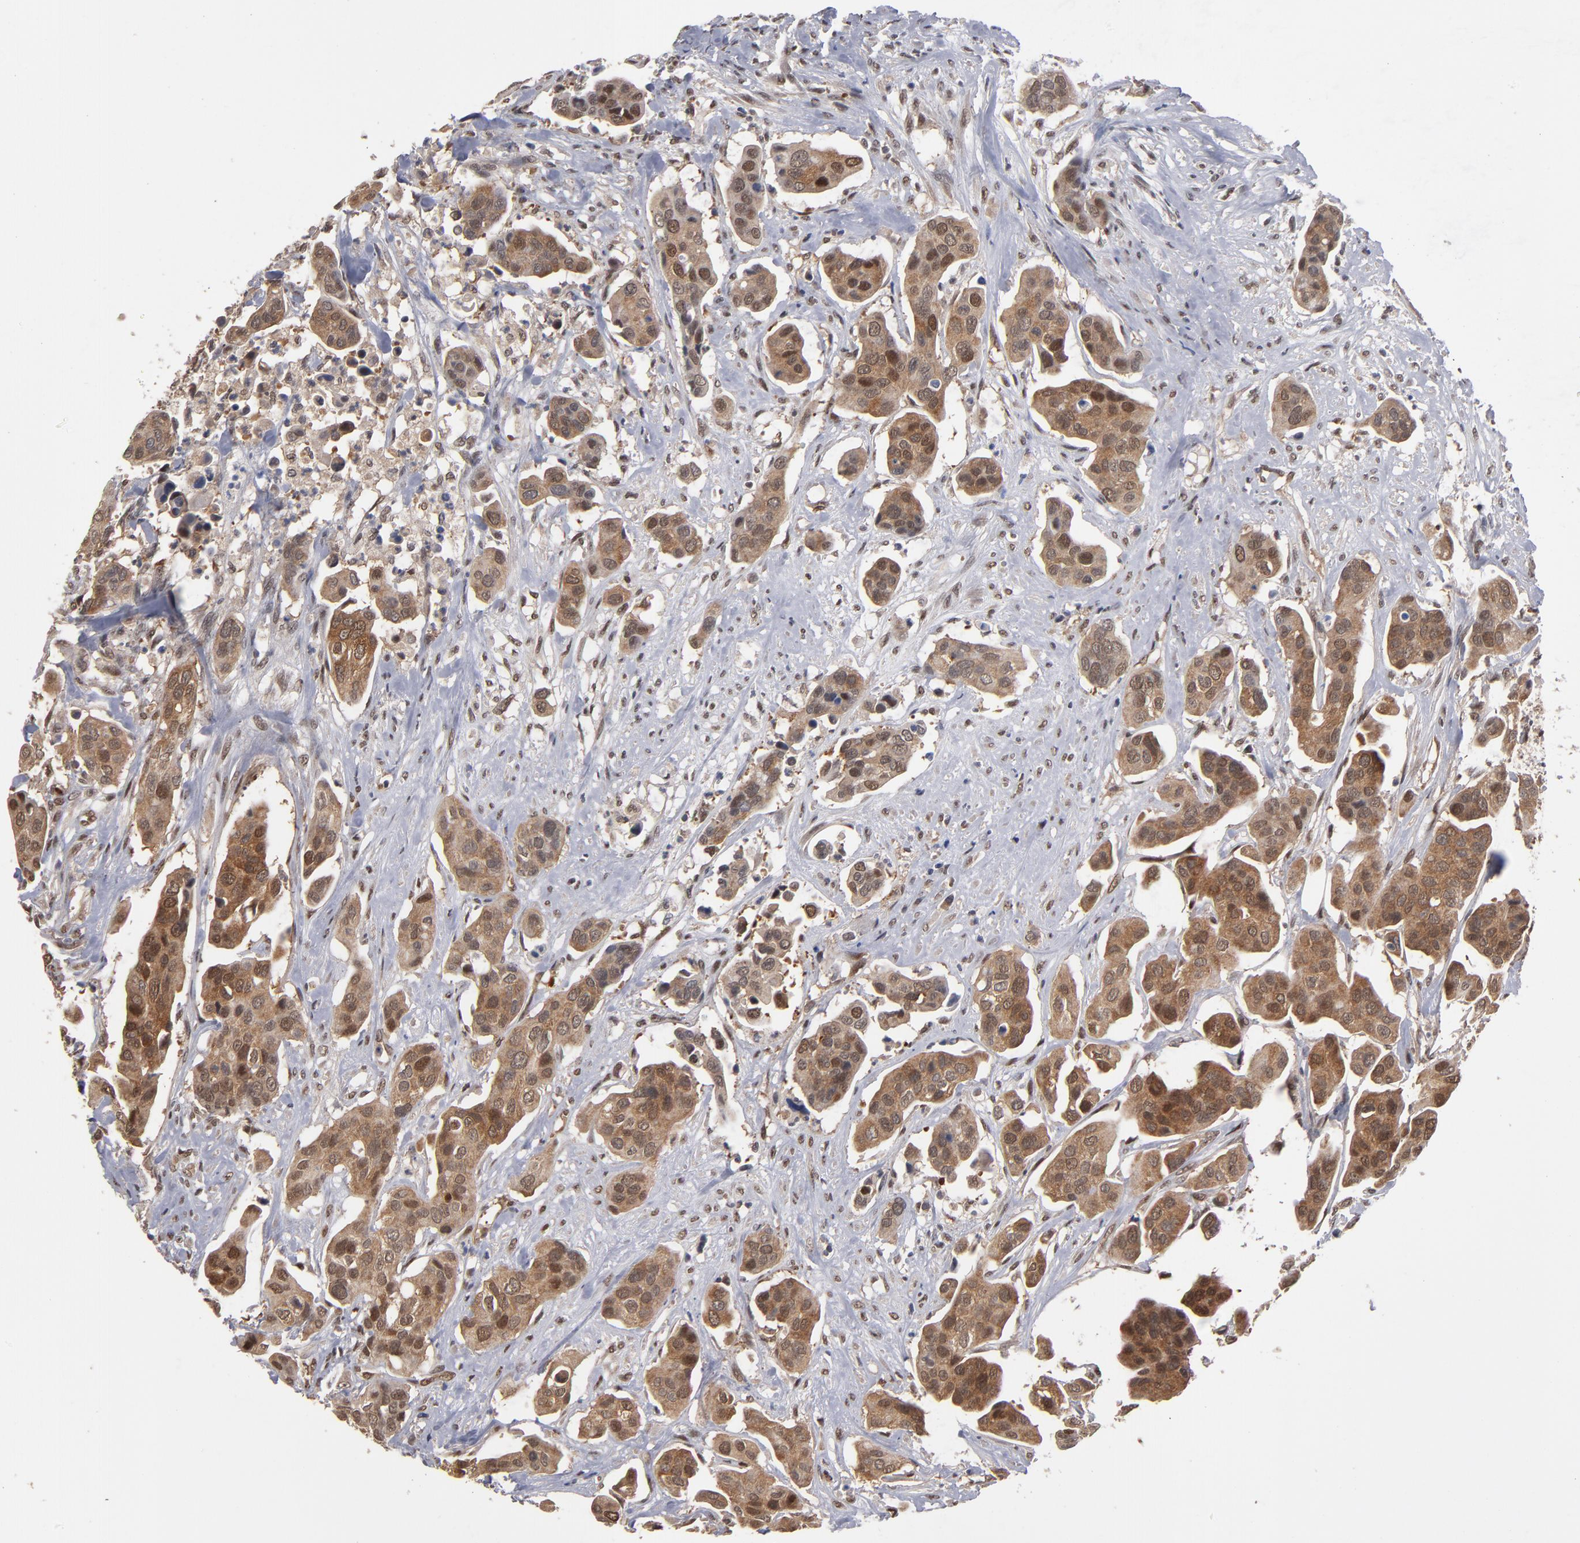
{"staining": {"intensity": "moderate", "quantity": ">75%", "location": "cytoplasmic/membranous,nuclear"}, "tissue": "urothelial cancer", "cell_type": "Tumor cells", "image_type": "cancer", "snomed": [{"axis": "morphology", "description": "Adenocarcinoma, NOS"}, {"axis": "topography", "description": "Urinary bladder"}], "caption": "Human urothelial cancer stained with a protein marker displays moderate staining in tumor cells.", "gene": "HUWE1", "patient": {"sex": "male", "age": 61}}